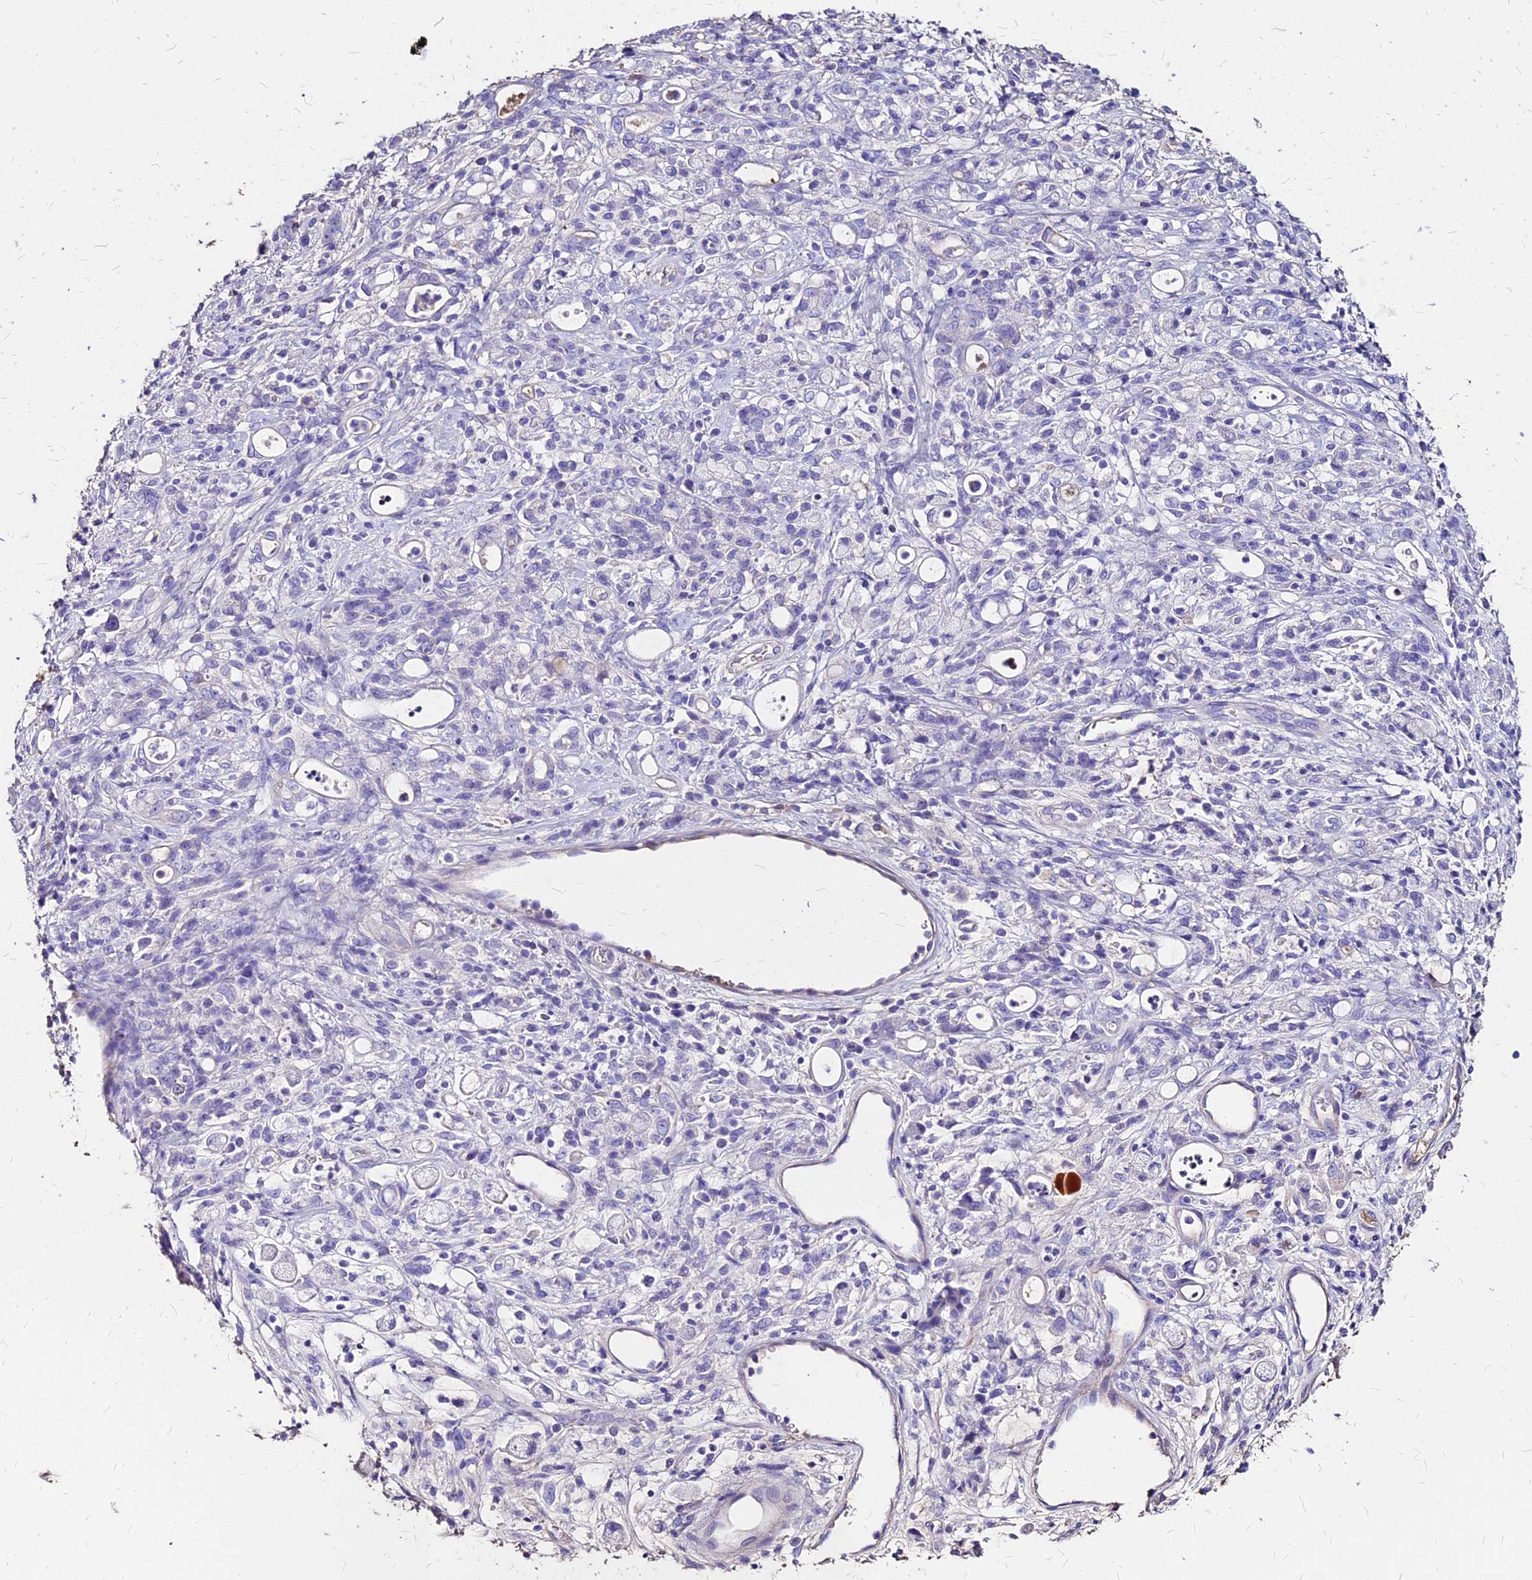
{"staining": {"intensity": "negative", "quantity": "none", "location": "none"}, "tissue": "stomach cancer", "cell_type": "Tumor cells", "image_type": "cancer", "snomed": [{"axis": "morphology", "description": "Adenocarcinoma, NOS"}, {"axis": "topography", "description": "Stomach"}], "caption": "There is no significant expression in tumor cells of stomach cancer (adenocarcinoma).", "gene": "NME5", "patient": {"sex": "female", "age": 60}}